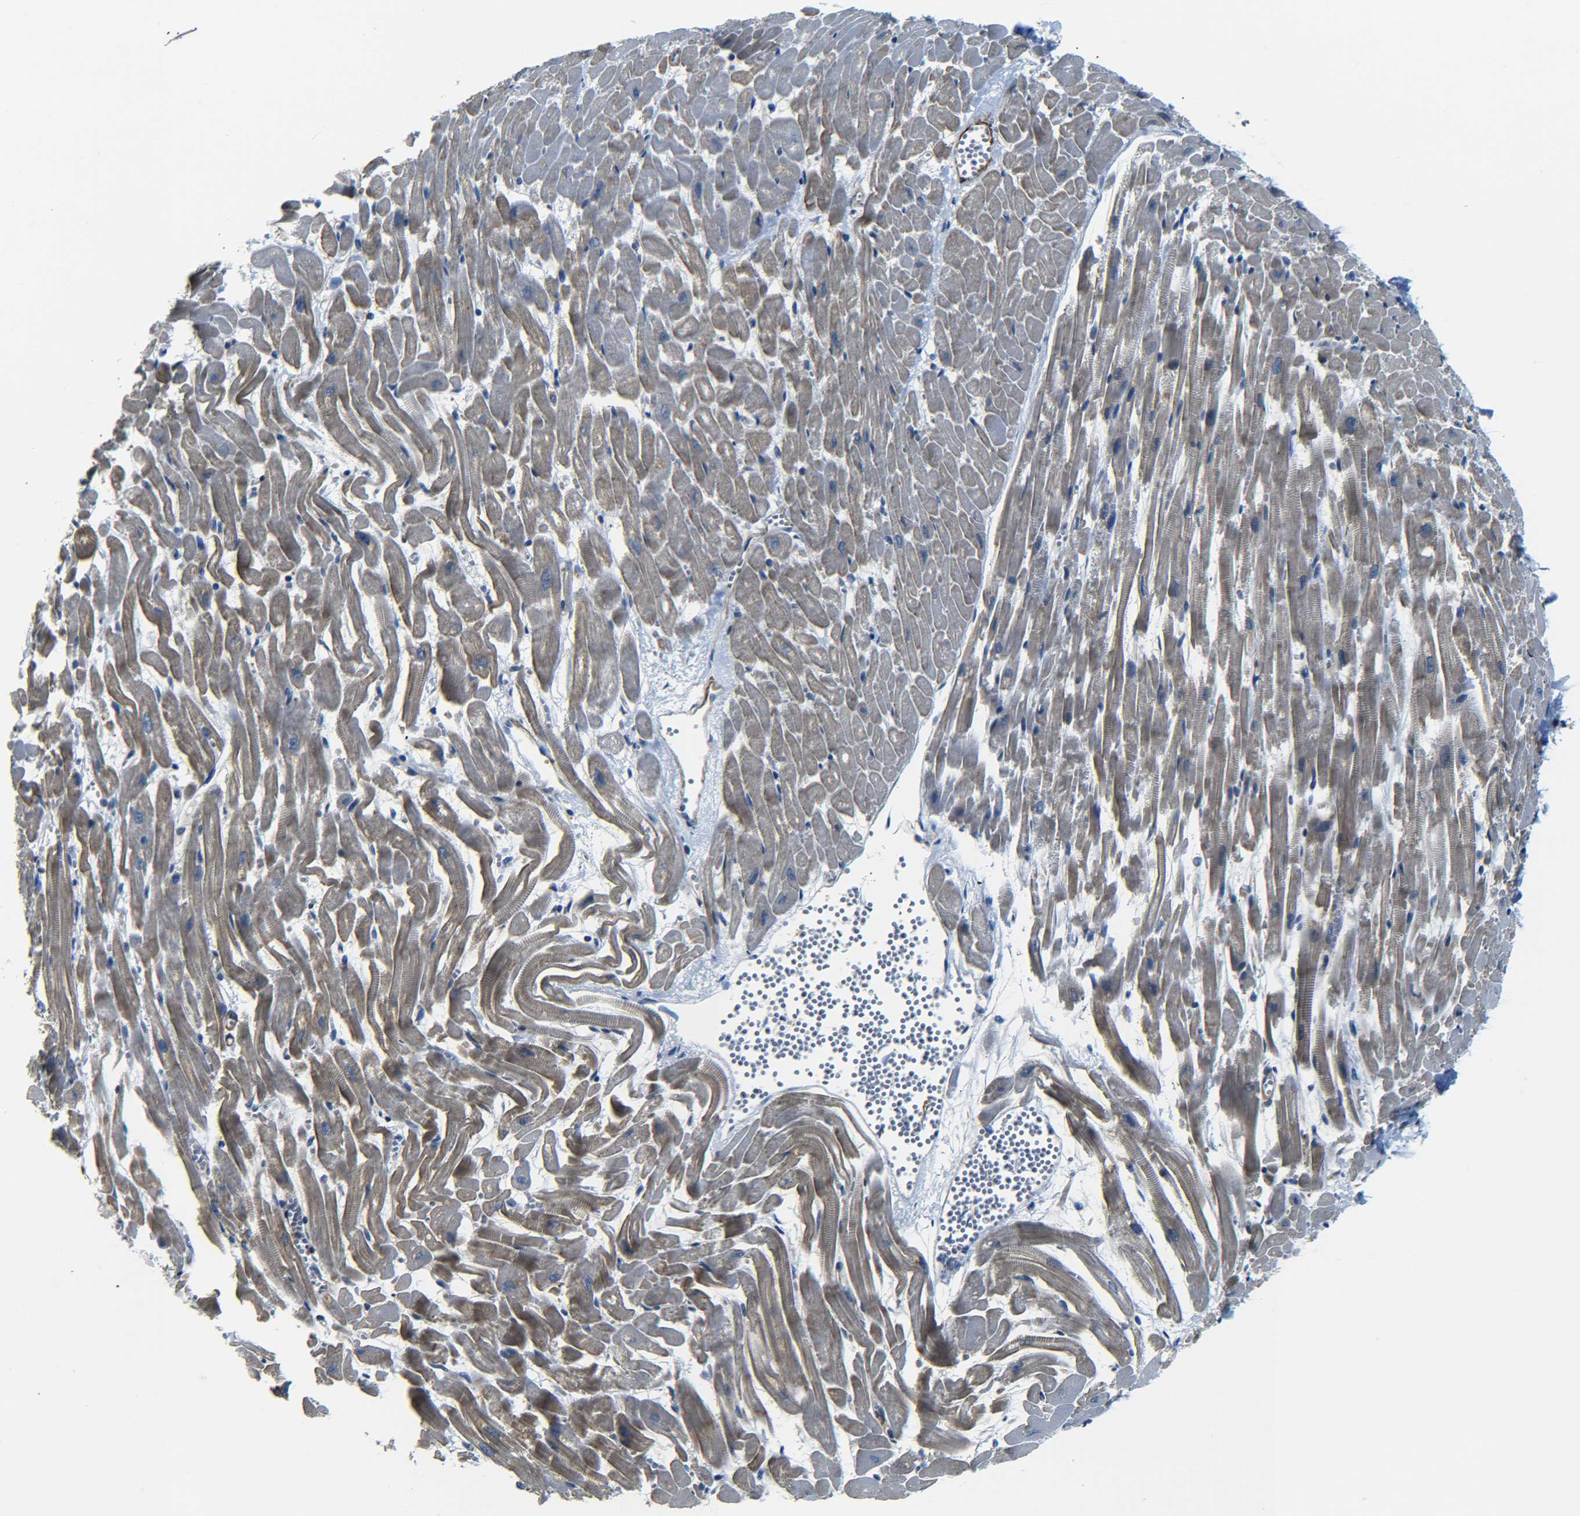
{"staining": {"intensity": "weak", "quantity": "25%-75%", "location": "cytoplasmic/membranous"}, "tissue": "heart muscle", "cell_type": "Cardiomyocytes", "image_type": "normal", "snomed": [{"axis": "morphology", "description": "Normal tissue, NOS"}, {"axis": "topography", "description": "Heart"}], "caption": "Weak cytoplasmic/membranous positivity for a protein is appreciated in about 25%-75% of cardiomyocytes of normal heart muscle using immunohistochemistry.", "gene": "MEIS1", "patient": {"sex": "female", "age": 19}}